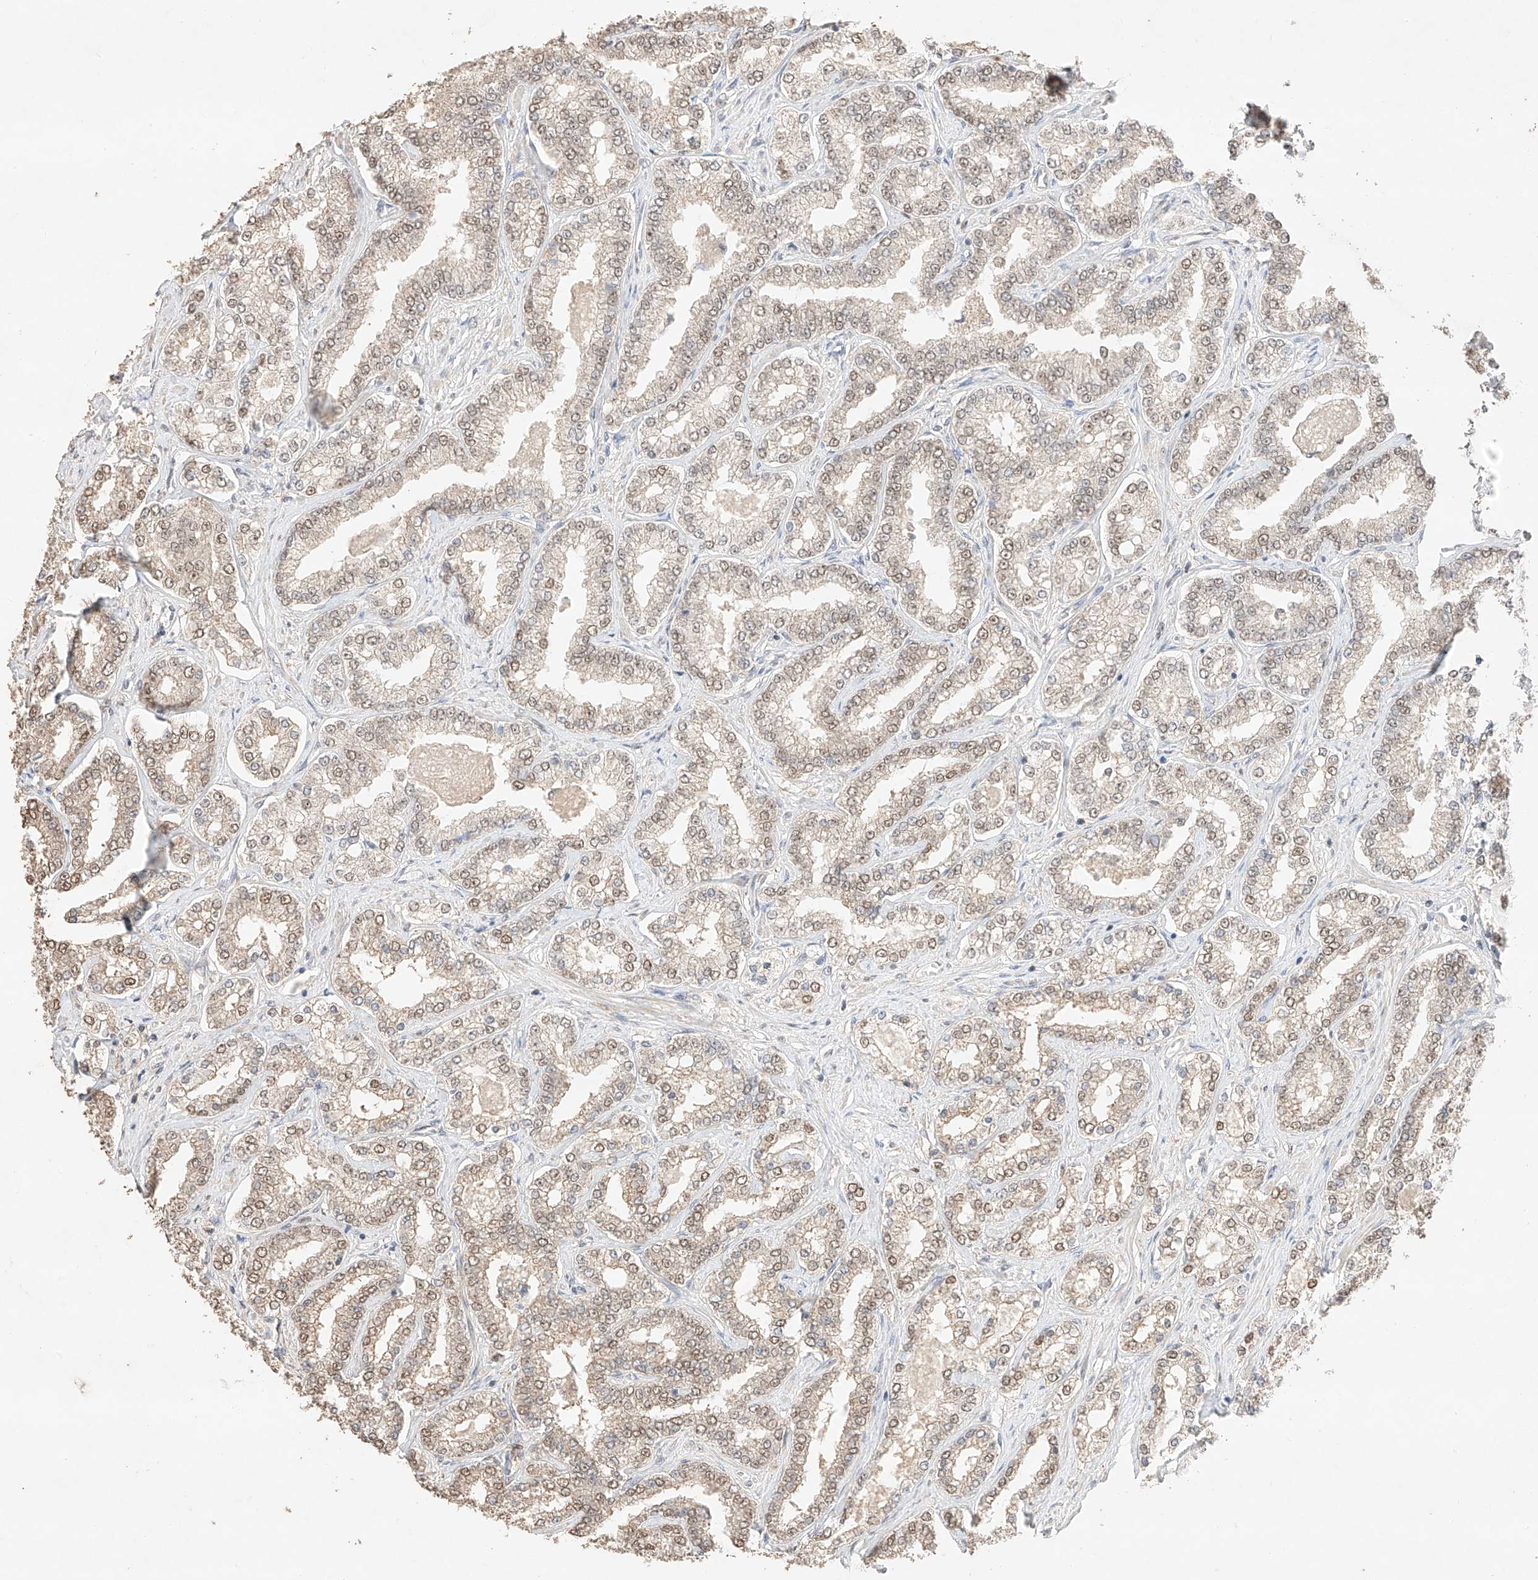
{"staining": {"intensity": "weak", "quantity": ">75%", "location": "nuclear"}, "tissue": "prostate cancer", "cell_type": "Tumor cells", "image_type": "cancer", "snomed": [{"axis": "morphology", "description": "Normal tissue, NOS"}, {"axis": "morphology", "description": "Adenocarcinoma, High grade"}, {"axis": "topography", "description": "Prostate"}], "caption": "Tumor cells exhibit weak nuclear expression in approximately >75% of cells in prostate cancer (high-grade adenocarcinoma).", "gene": "APIP", "patient": {"sex": "male", "age": 83}}